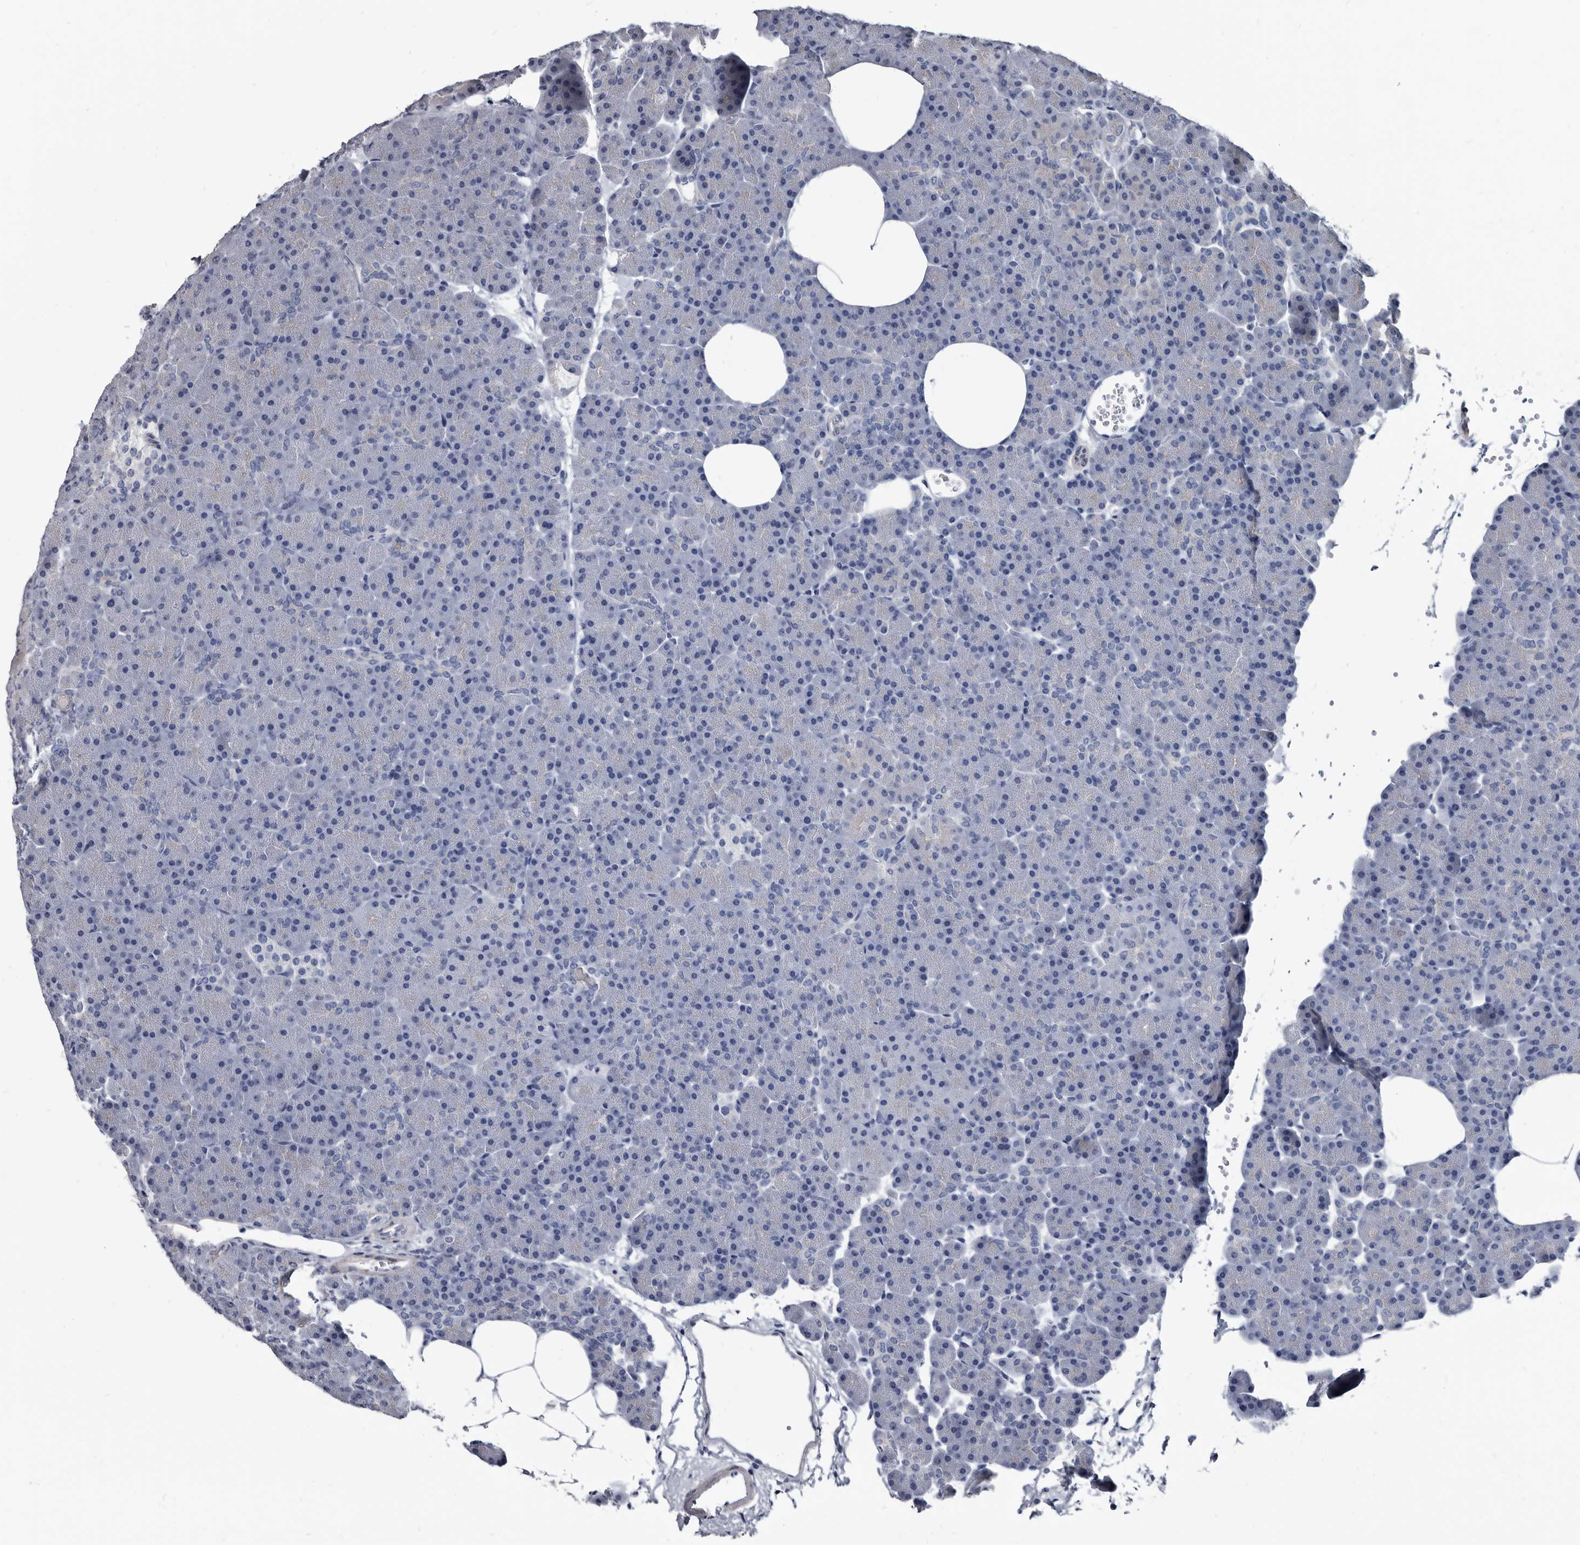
{"staining": {"intensity": "negative", "quantity": "none", "location": "none"}, "tissue": "pancreas", "cell_type": "Exocrine glandular cells", "image_type": "normal", "snomed": [{"axis": "morphology", "description": "Normal tissue, NOS"}, {"axis": "morphology", "description": "Carcinoid, malignant, NOS"}, {"axis": "topography", "description": "Pancreas"}], "caption": "Exocrine glandular cells show no significant expression in normal pancreas. (Immunohistochemistry (ihc), brightfield microscopy, high magnification).", "gene": "PRSS8", "patient": {"sex": "female", "age": 35}}